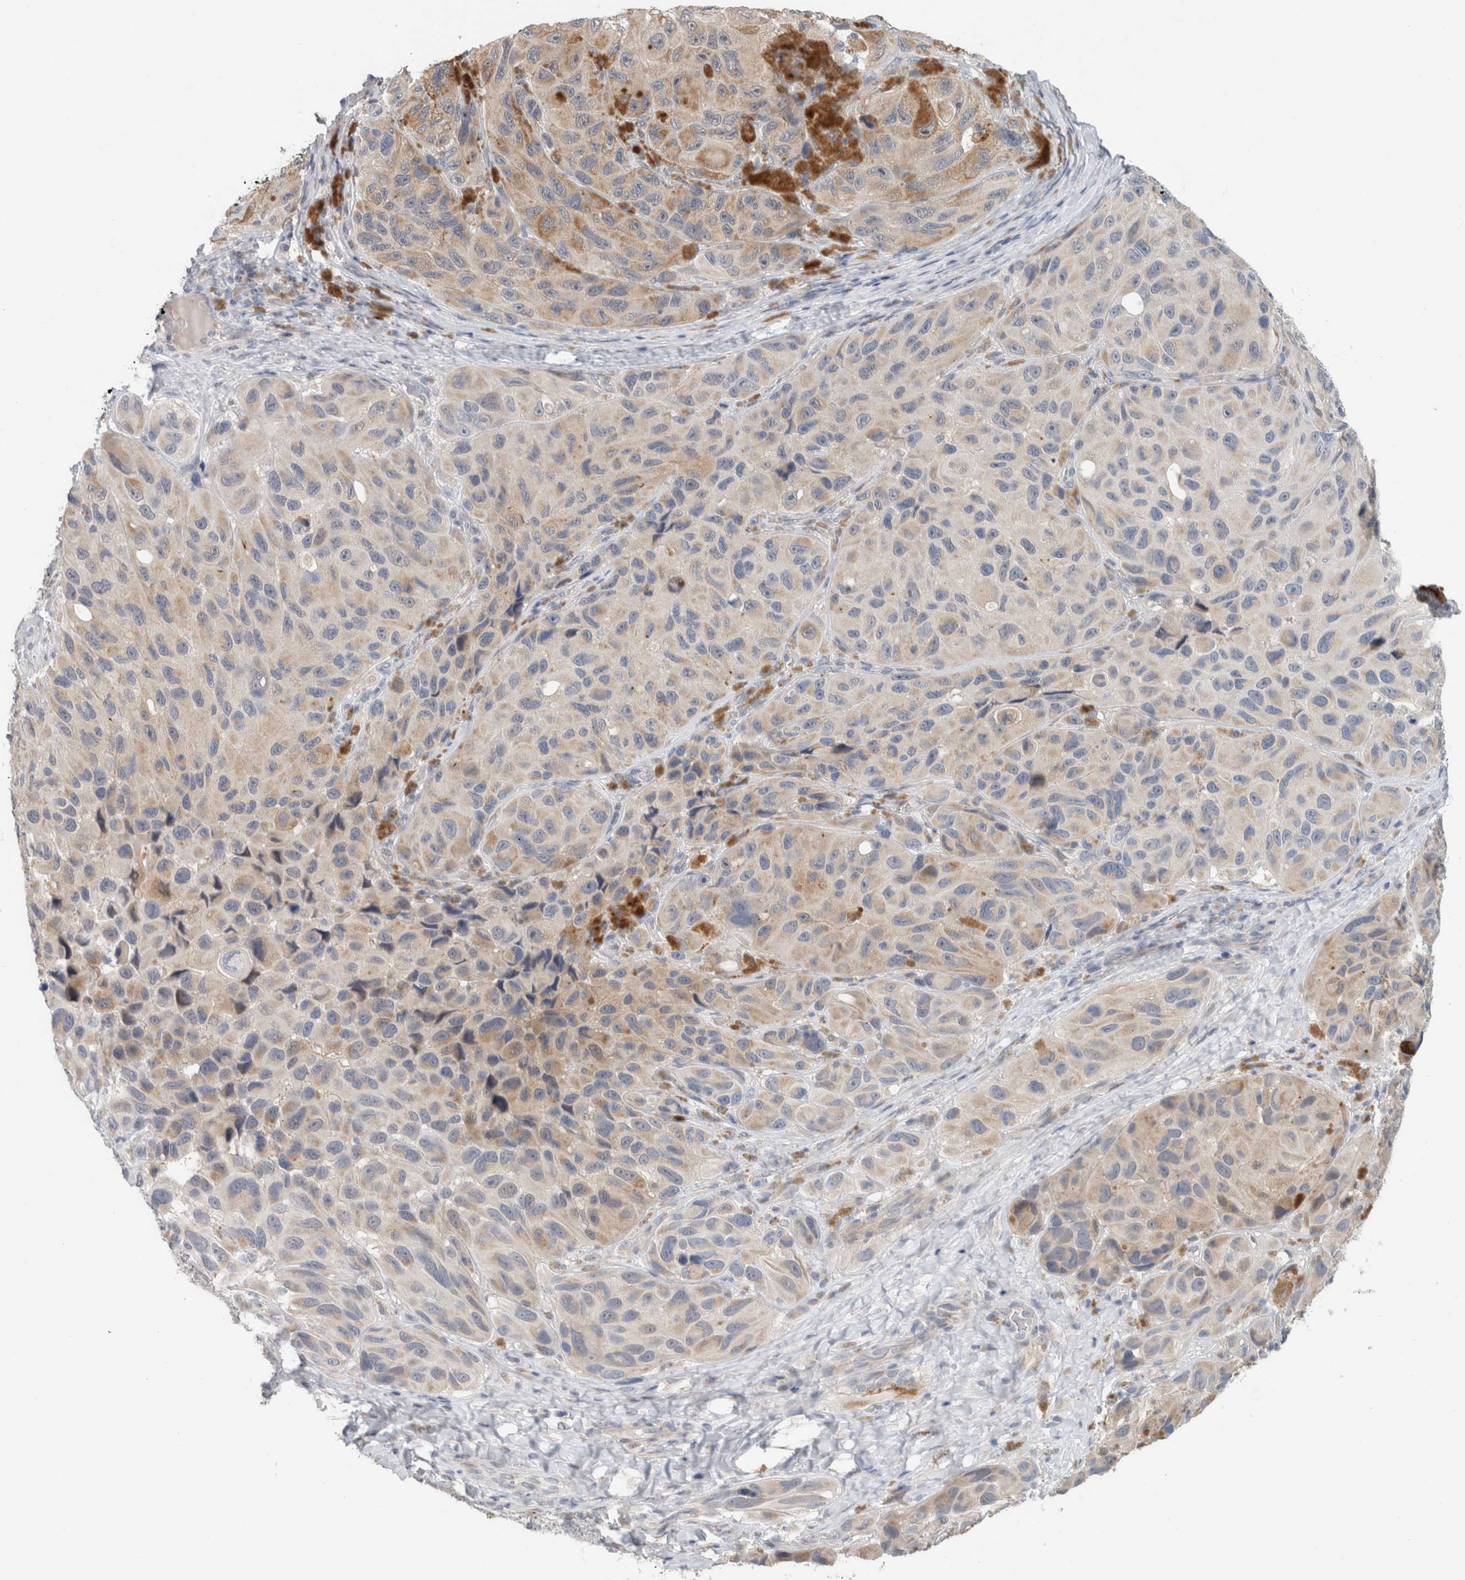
{"staining": {"intensity": "weak", "quantity": "25%-75%", "location": "cytoplasmic/membranous"}, "tissue": "melanoma", "cell_type": "Tumor cells", "image_type": "cancer", "snomed": [{"axis": "morphology", "description": "Malignant melanoma, NOS"}, {"axis": "topography", "description": "Skin"}], "caption": "This is a micrograph of immunohistochemistry staining of malignant melanoma, which shows weak staining in the cytoplasmic/membranous of tumor cells.", "gene": "CRAT", "patient": {"sex": "female", "age": 73}}